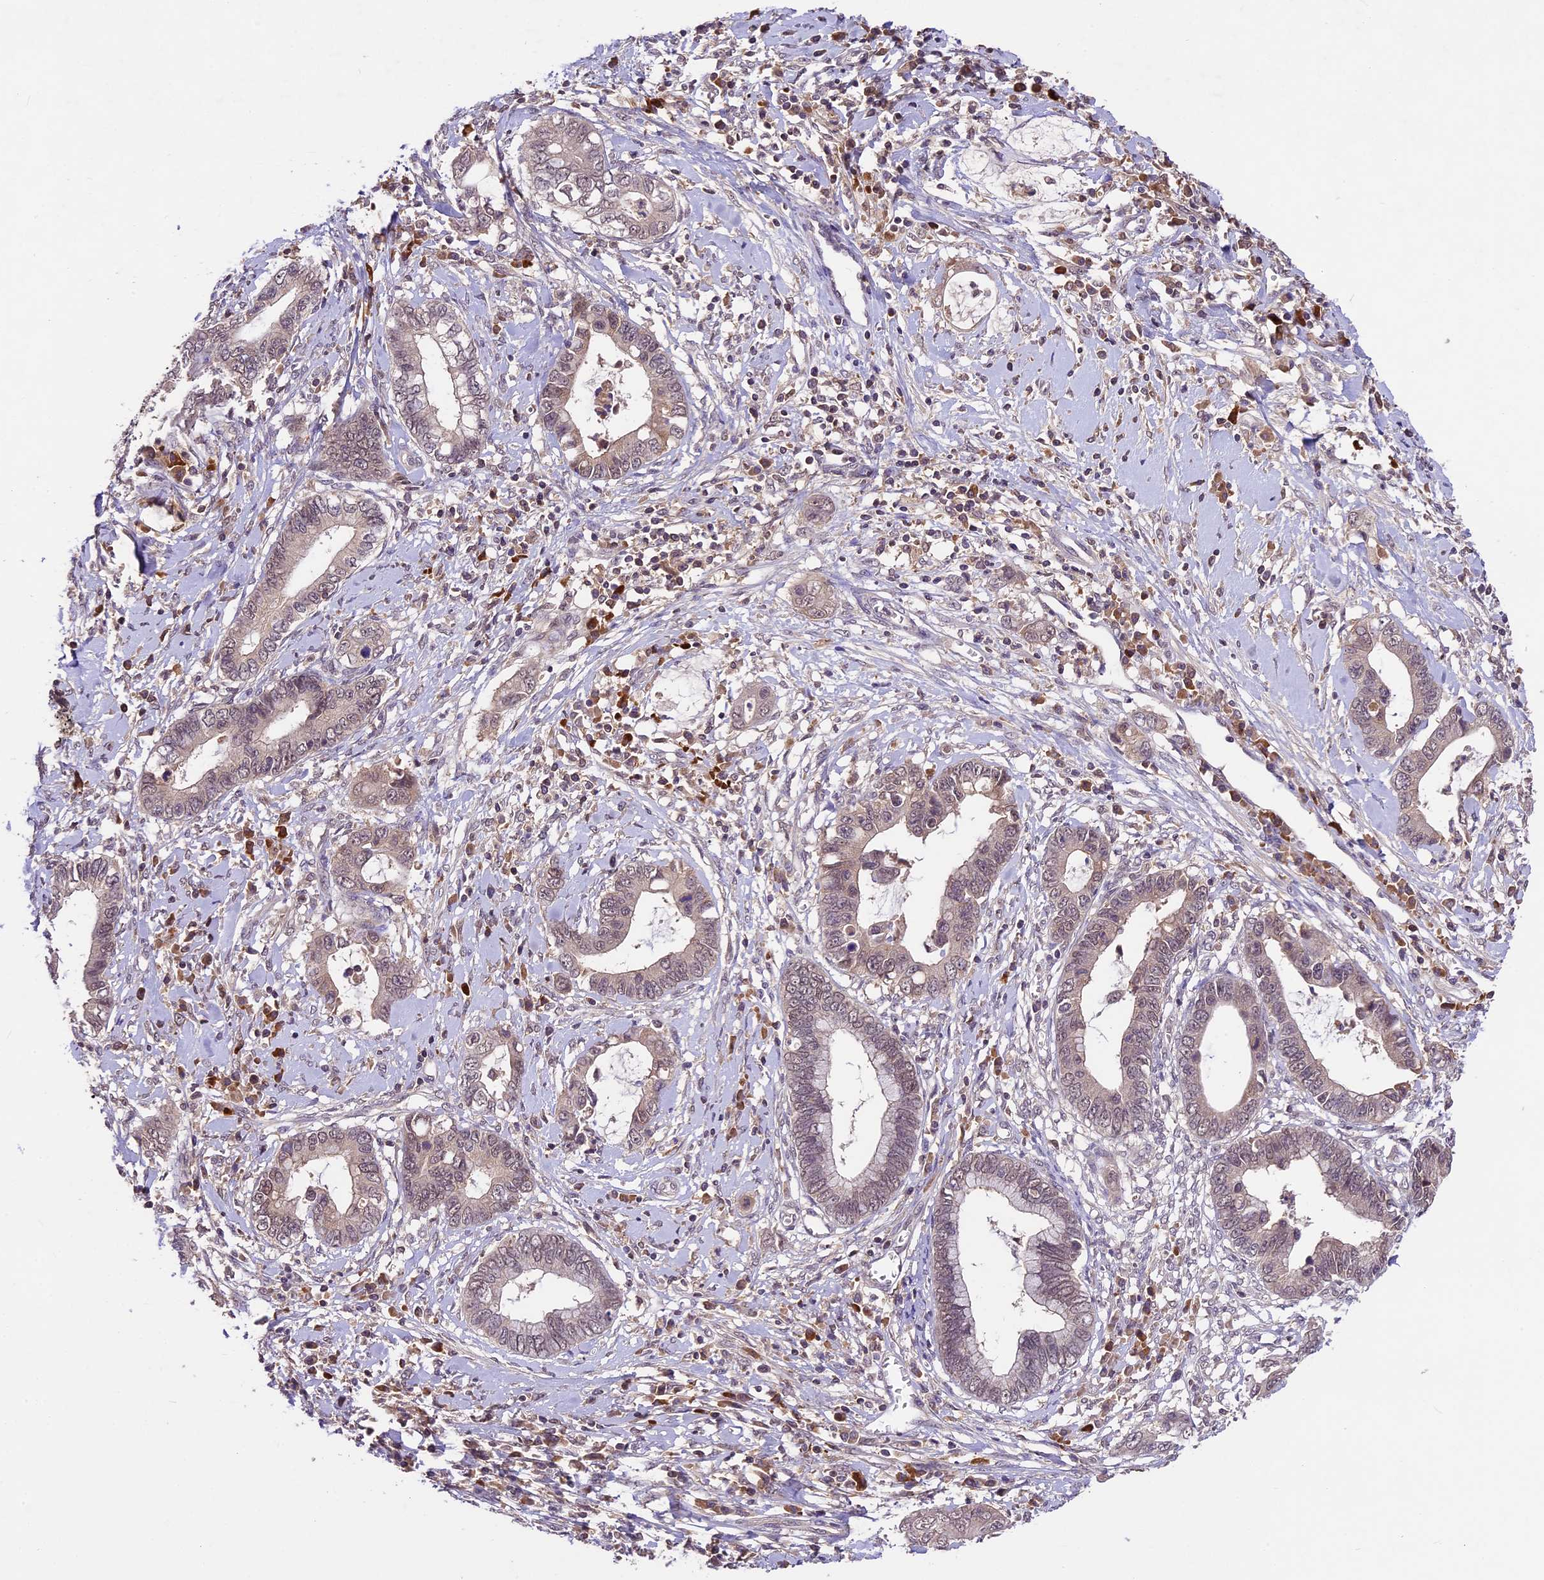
{"staining": {"intensity": "weak", "quantity": "25%-75%", "location": "nuclear"}, "tissue": "cervical cancer", "cell_type": "Tumor cells", "image_type": "cancer", "snomed": [{"axis": "morphology", "description": "Adenocarcinoma, NOS"}, {"axis": "topography", "description": "Cervix"}], "caption": "A low amount of weak nuclear expression is identified in approximately 25%-75% of tumor cells in cervical cancer (adenocarcinoma) tissue.", "gene": "ATP10A", "patient": {"sex": "female", "age": 44}}